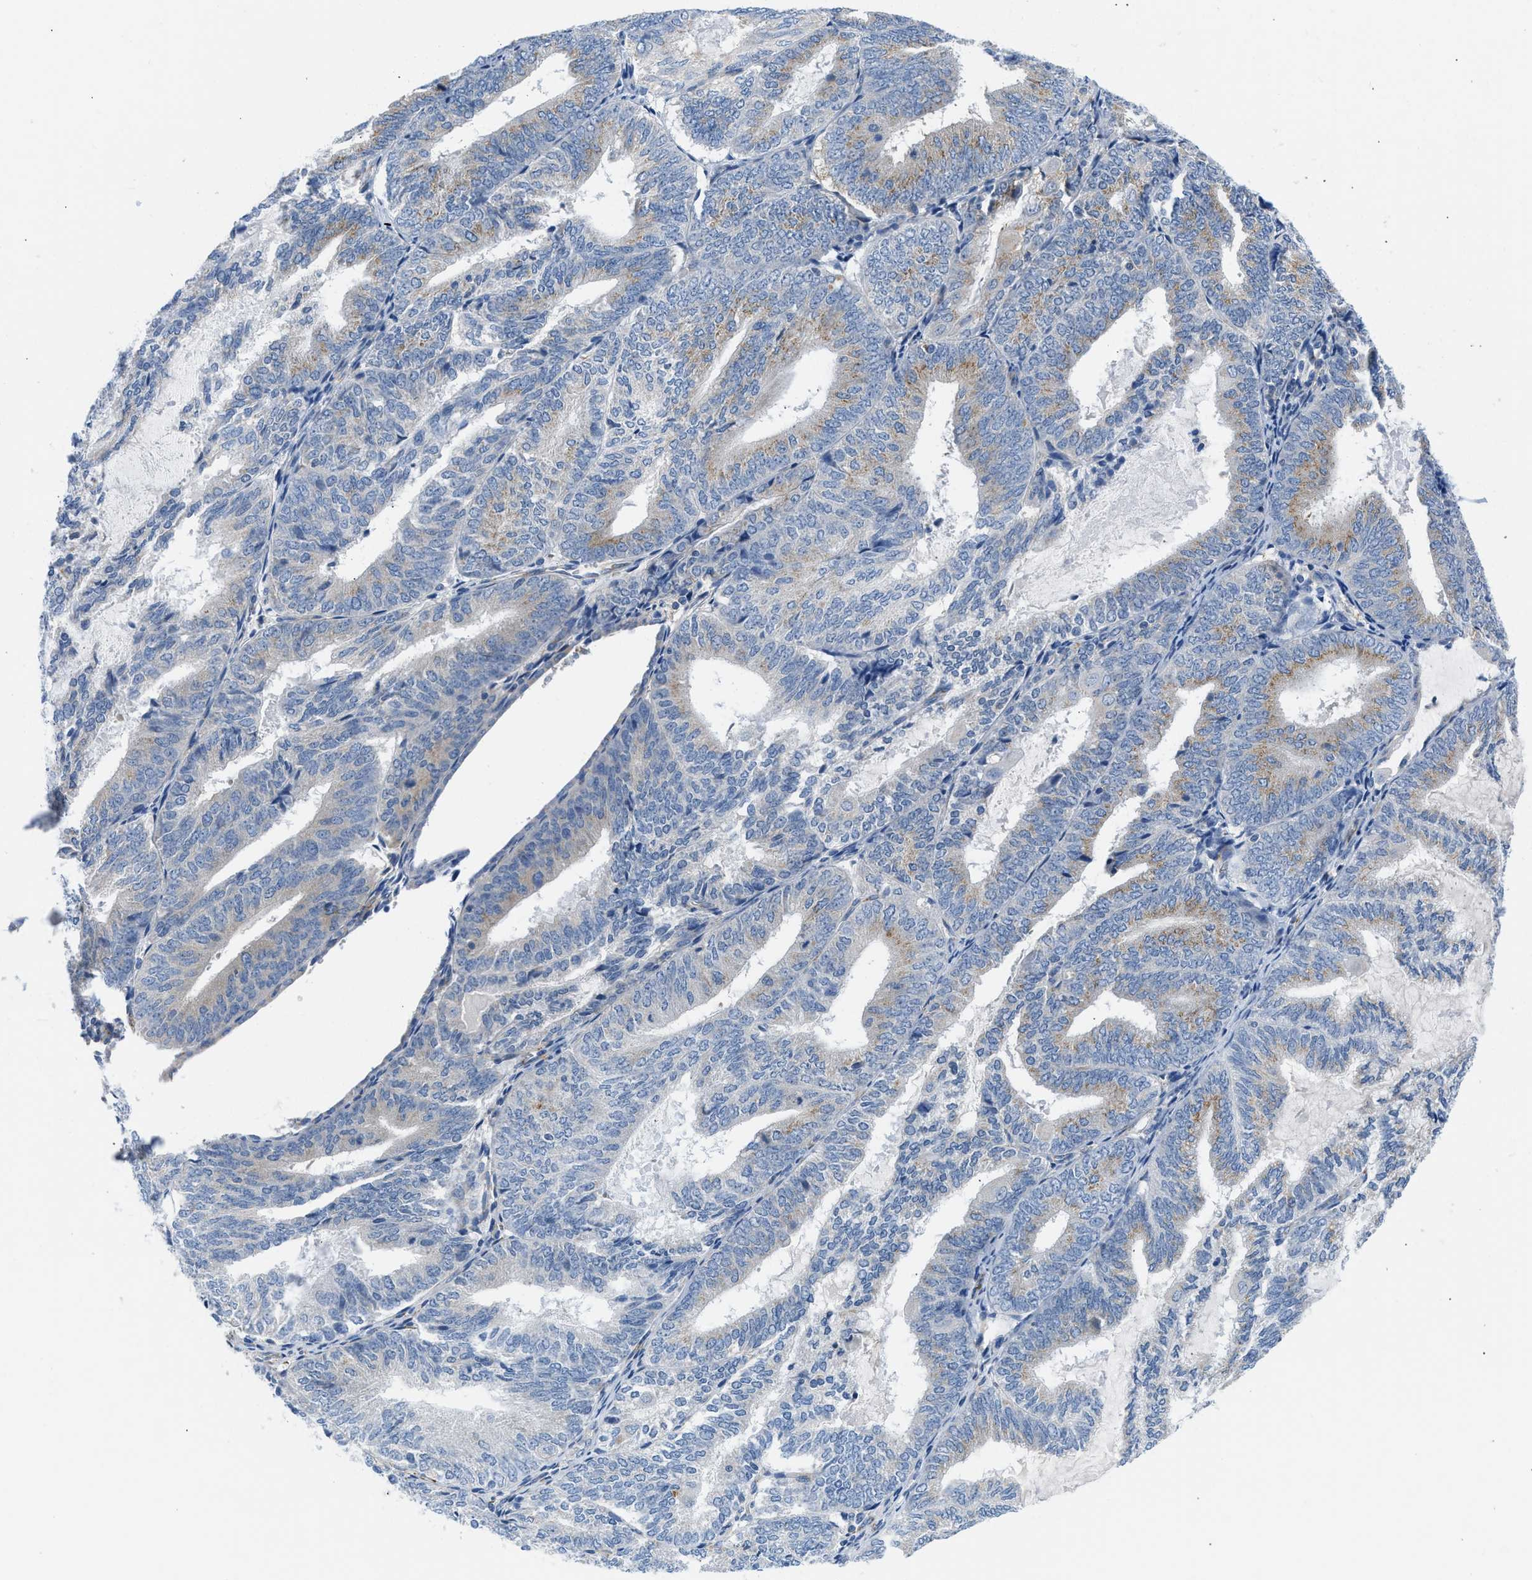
{"staining": {"intensity": "moderate", "quantity": "<25%", "location": "cytoplasmic/membranous"}, "tissue": "endometrial cancer", "cell_type": "Tumor cells", "image_type": "cancer", "snomed": [{"axis": "morphology", "description": "Adenocarcinoma, NOS"}, {"axis": "topography", "description": "Endometrium"}], "caption": "Human endometrial cancer (adenocarcinoma) stained with a brown dye displays moderate cytoplasmic/membranous positive expression in approximately <25% of tumor cells.", "gene": "BNC2", "patient": {"sex": "female", "age": 81}}